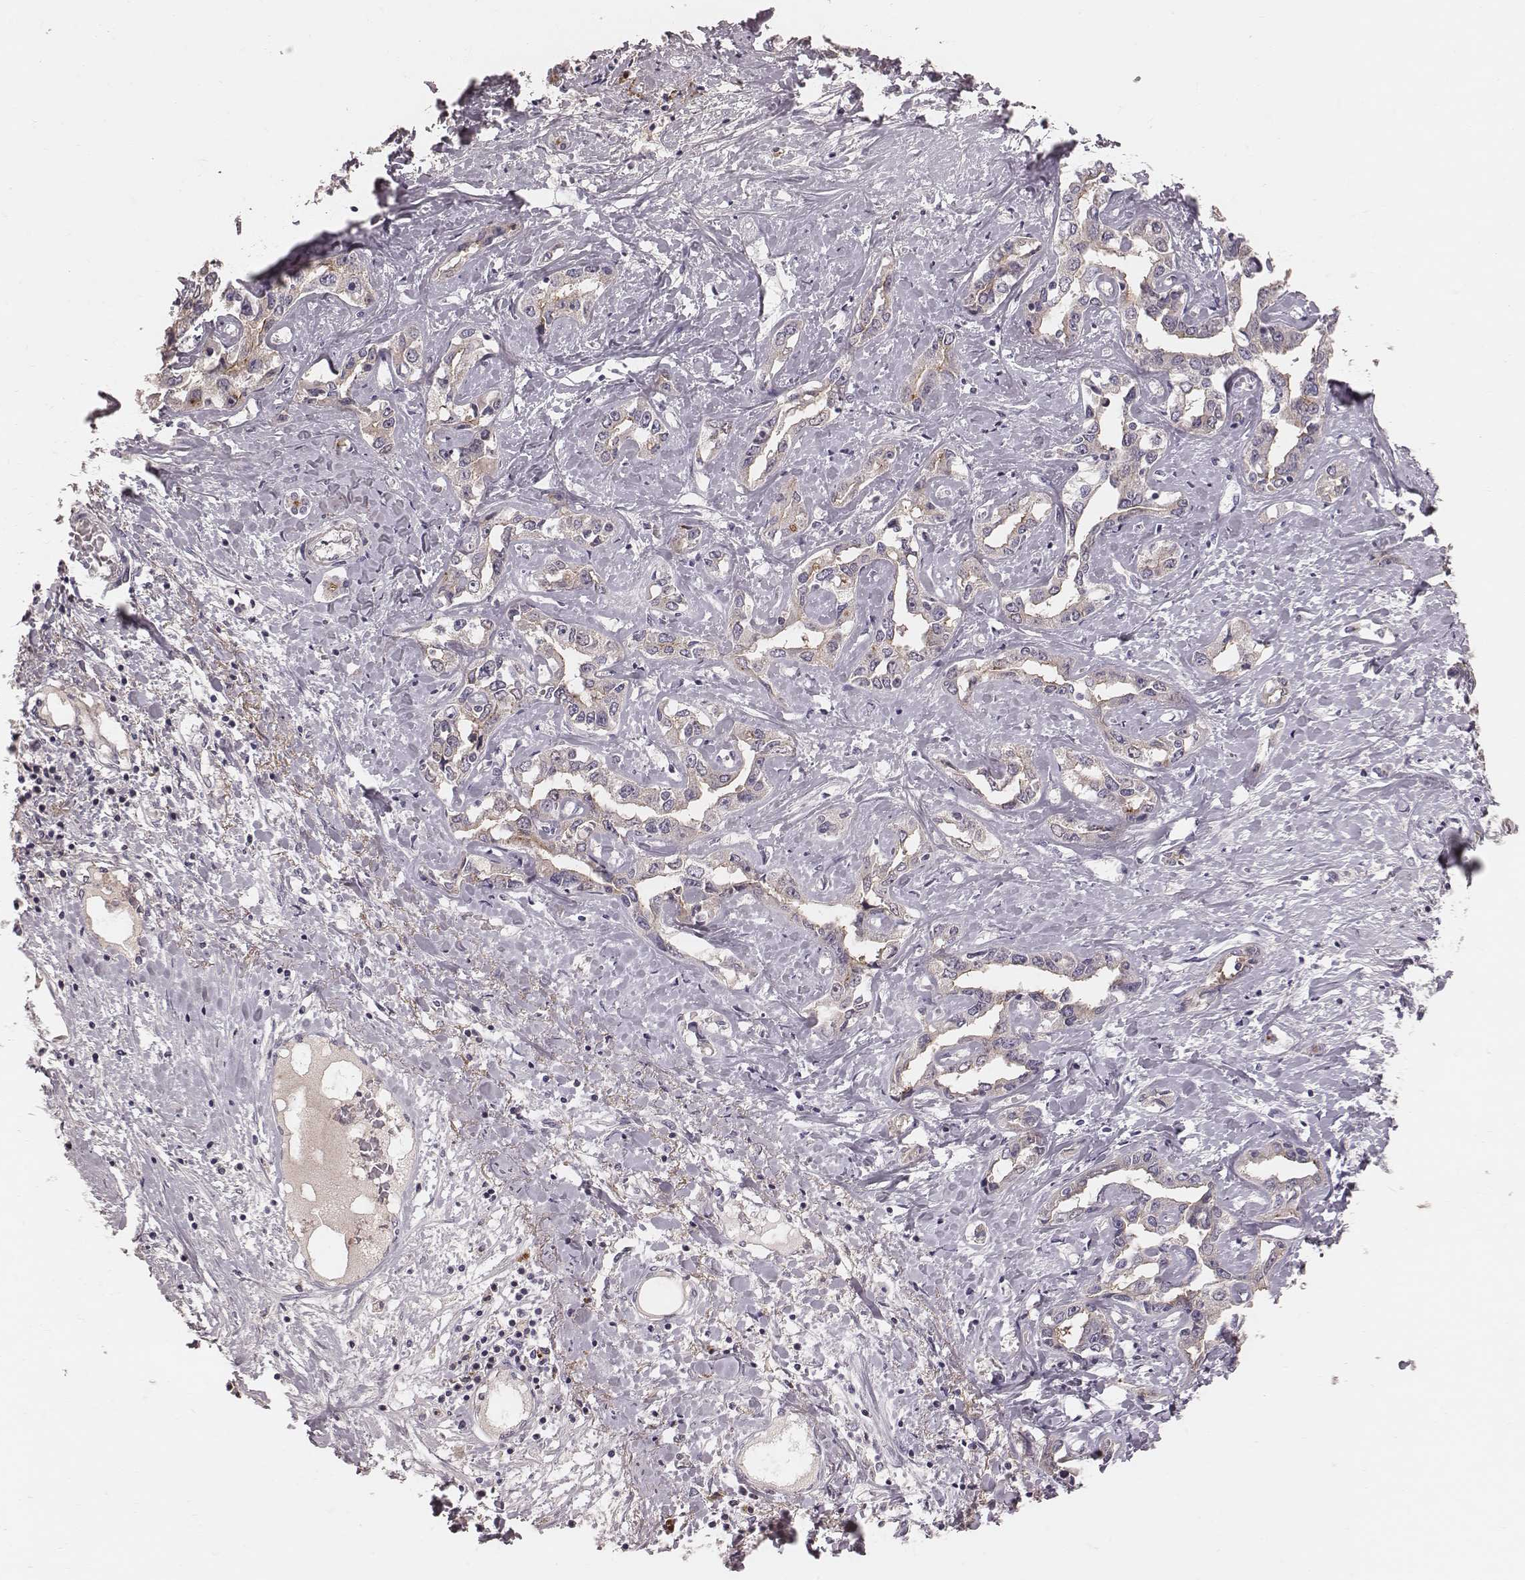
{"staining": {"intensity": "negative", "quantity": "none", "location": "none"}, "tissue": "liver cancer", "cell_type": "Tumor cells", "image_type": "cancer", "snomed": [{"axis": "morphology", "description": "Cholangiocarcinoma"}, {"axis": "topography", "description": "Liver"}], "caption": "The image displays no staining of tumor cells in liver cancer. Brightfield microscopy of immunohistochemistry (IHC) stained with DAB (brown) and hematoxylin (blue), captured at high magnification.", "gene": "CFTR", "patient": {"sex": "male", "age": 59}}